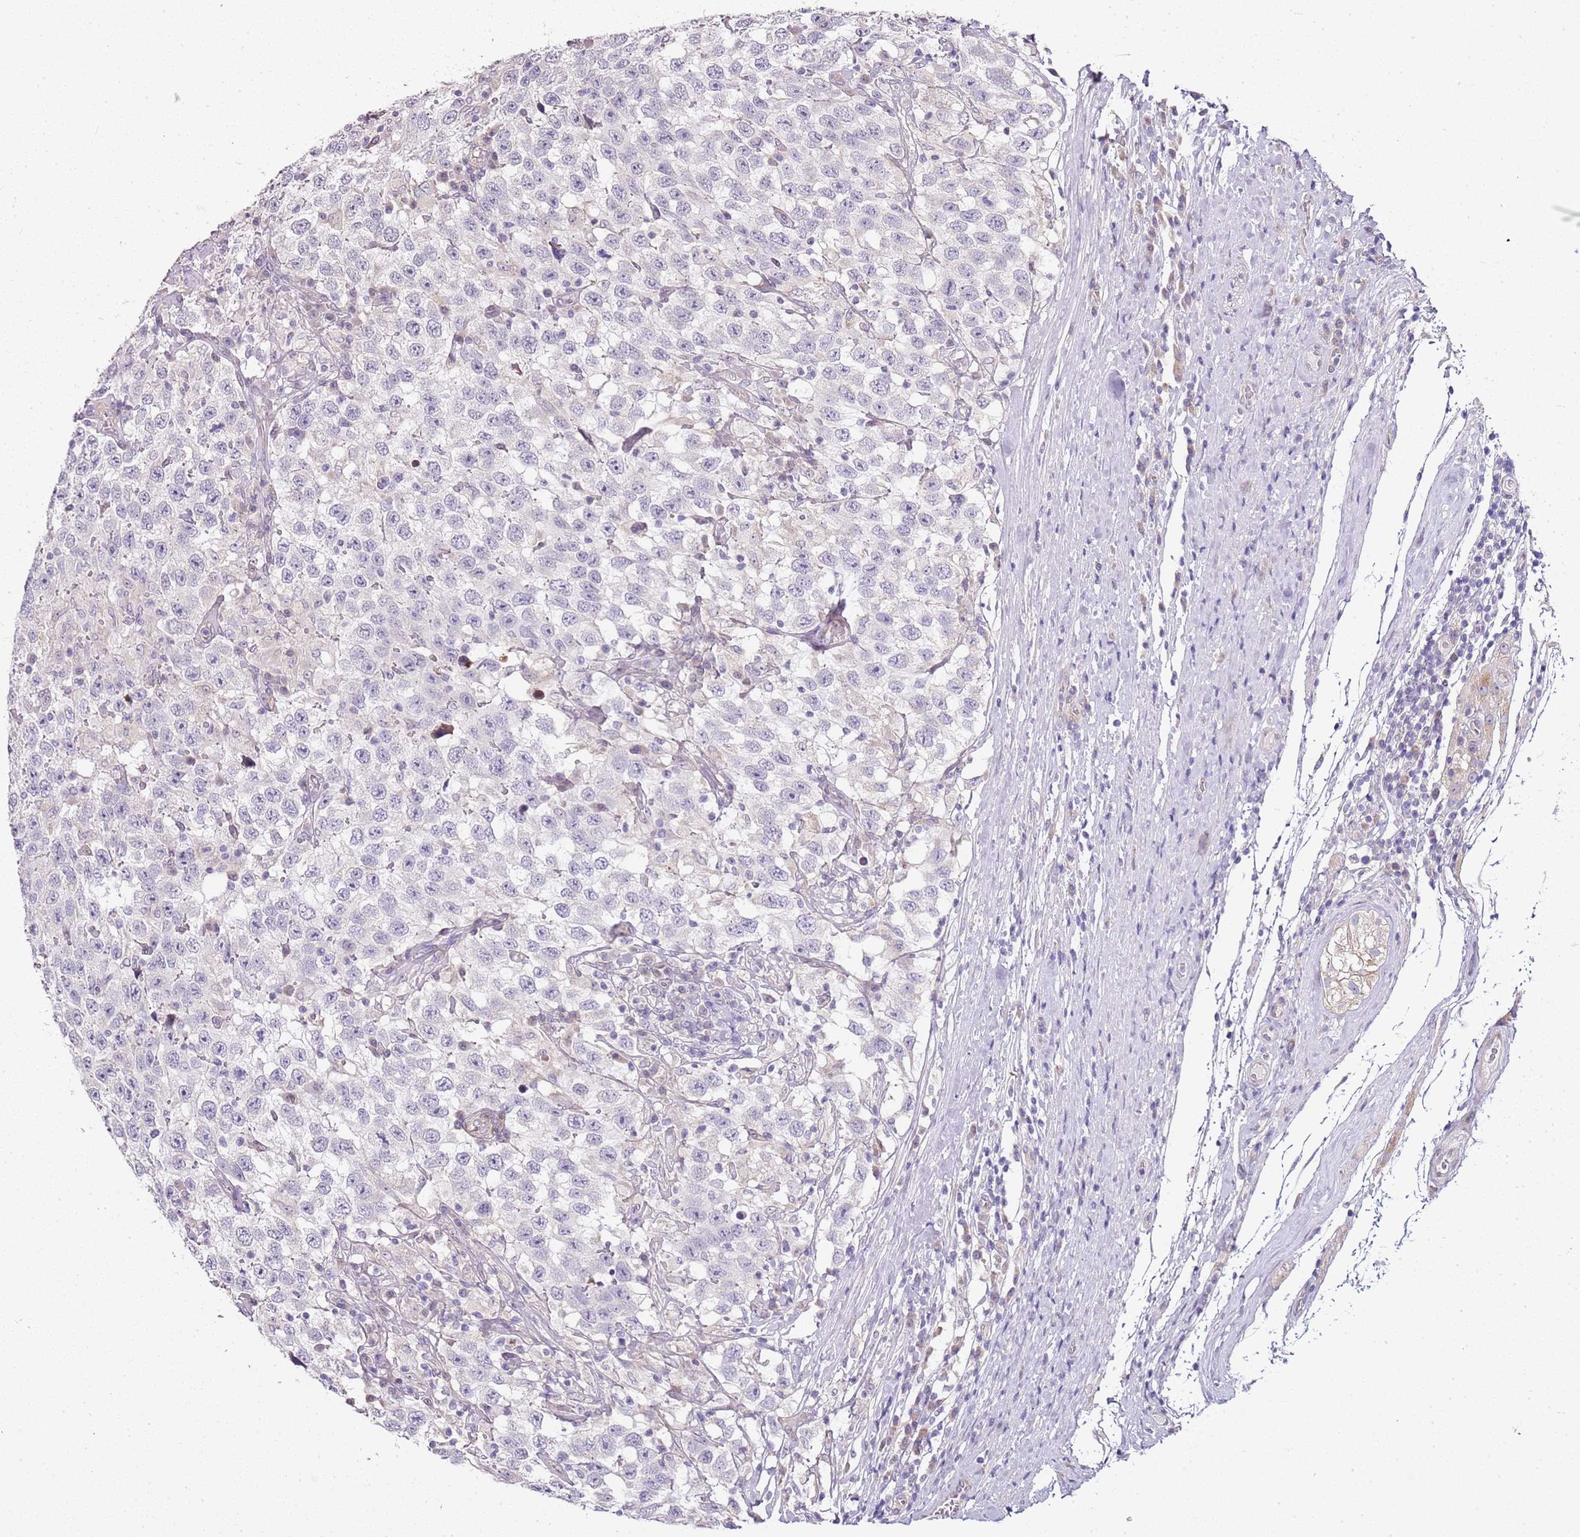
{"staining": {"intensity": "negative", "quantity": "none", "location": "none"}, "tissue": "testis cancer", "cell_type": "Tumor cells", "image_type": "cancer", "snomed": [{"axis": "morphology", "description": "Seminoma, NOS"}, {"axis": "topography", "description": "Testis"}], "caption": "Tumor cells are negative for brown protein staining in testis cancer (seminoma). (Stains: DAB immunohistochemistry with hematoxylin counter stain, Microscopy: brightfield microscopy at high magnification).", "gene": "TBC1D9", "patient": {"sex": "male", "age": 41}}